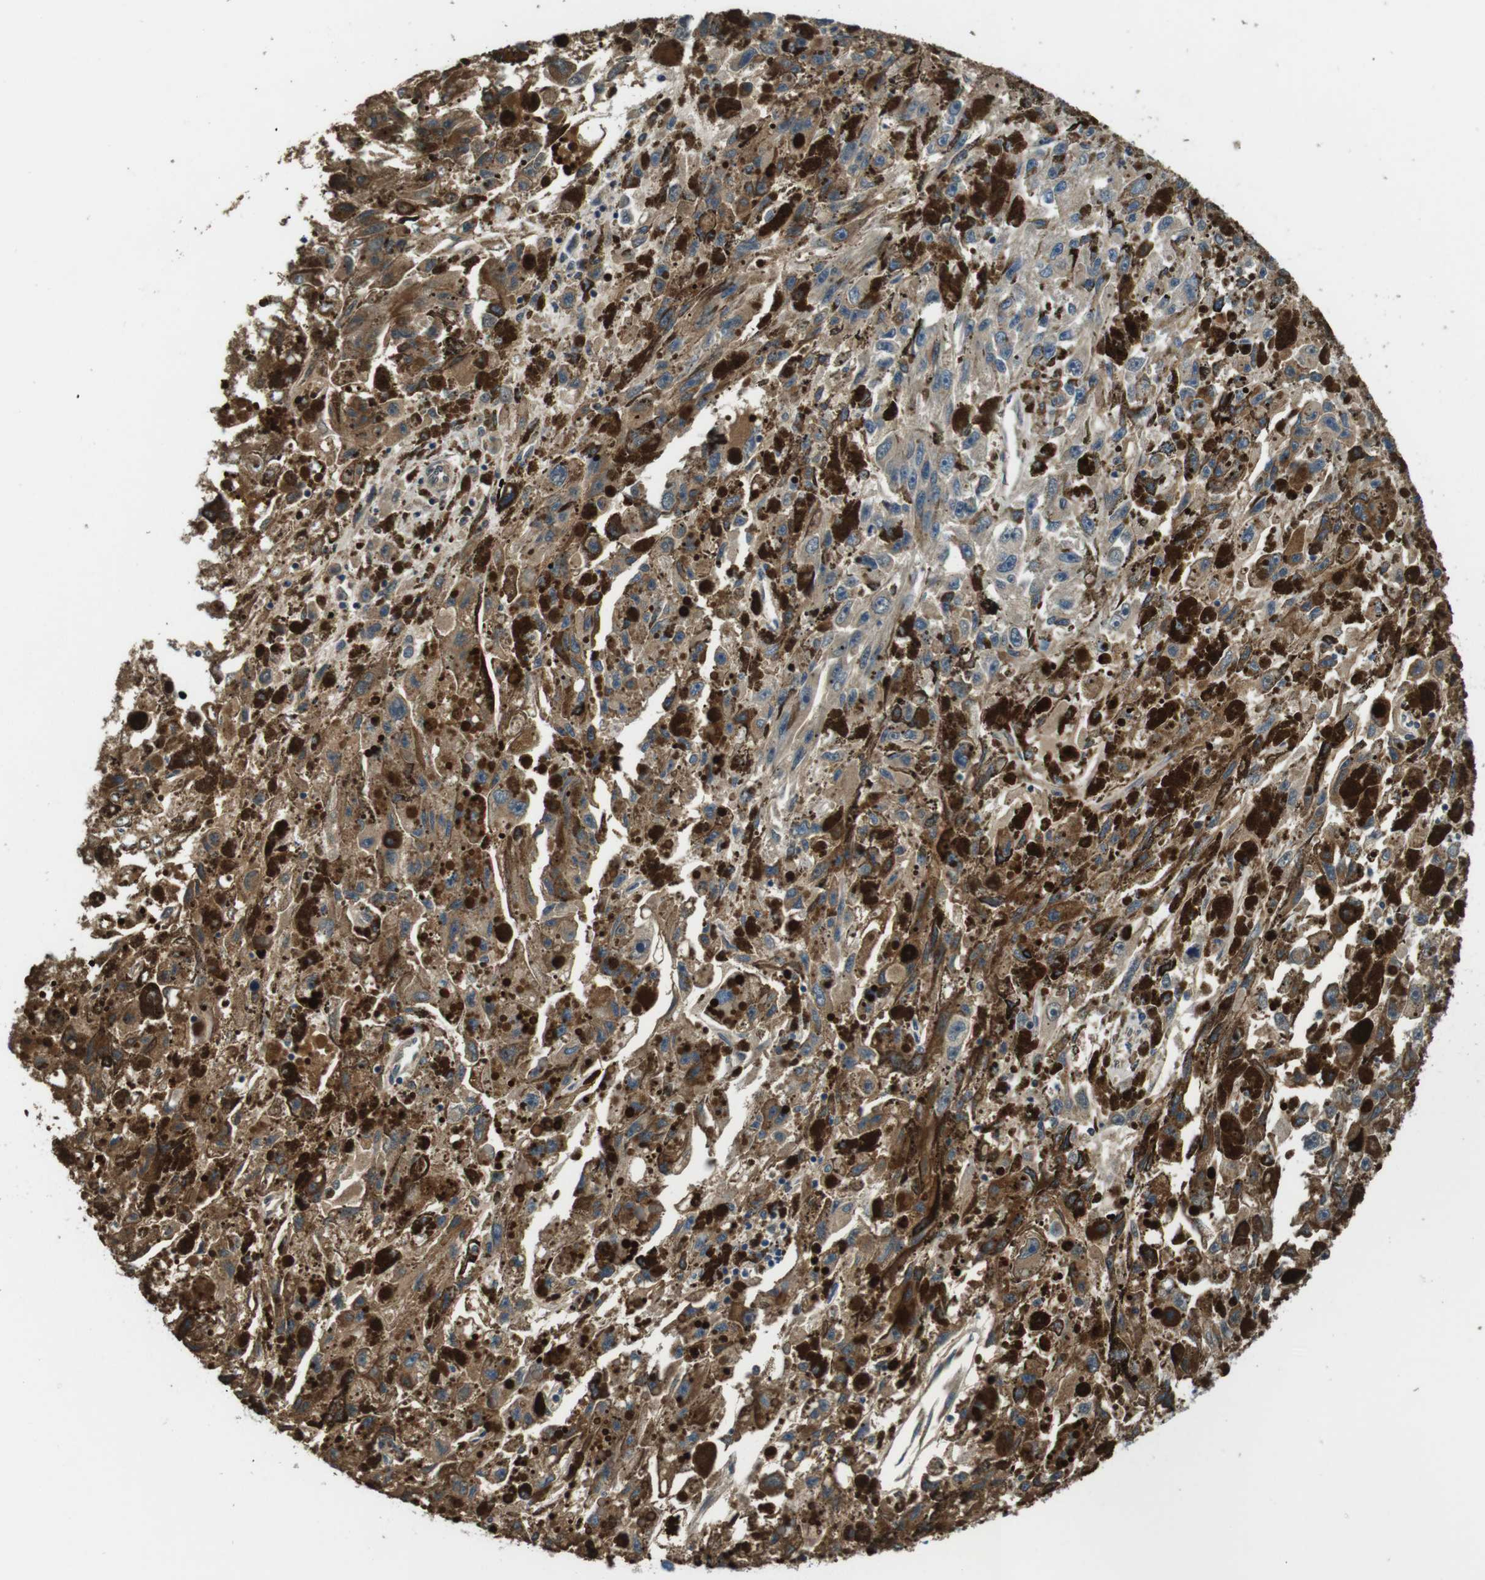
{"staining": {"intensity": "moderate", "quantity": ">75%", "location": "cytoplasmic/membranous"}, "tissue": "melanoma", "cell_type": "Tumor cells", "image_type": "cancer", "snomed": [{"axis": "morphology", "description": "Malignant melanoma, NOS"}, {"axis": "topography", "description": "Skin"}], "caption": "Malignant melanoma was stained to show a protein in brown. There is medium levels of moderate cytoplasmic/membranous staining in about >75% of tumor cells.", "gene": "TMPRSS15", "patient": {"sex": "female", "age": 104}}